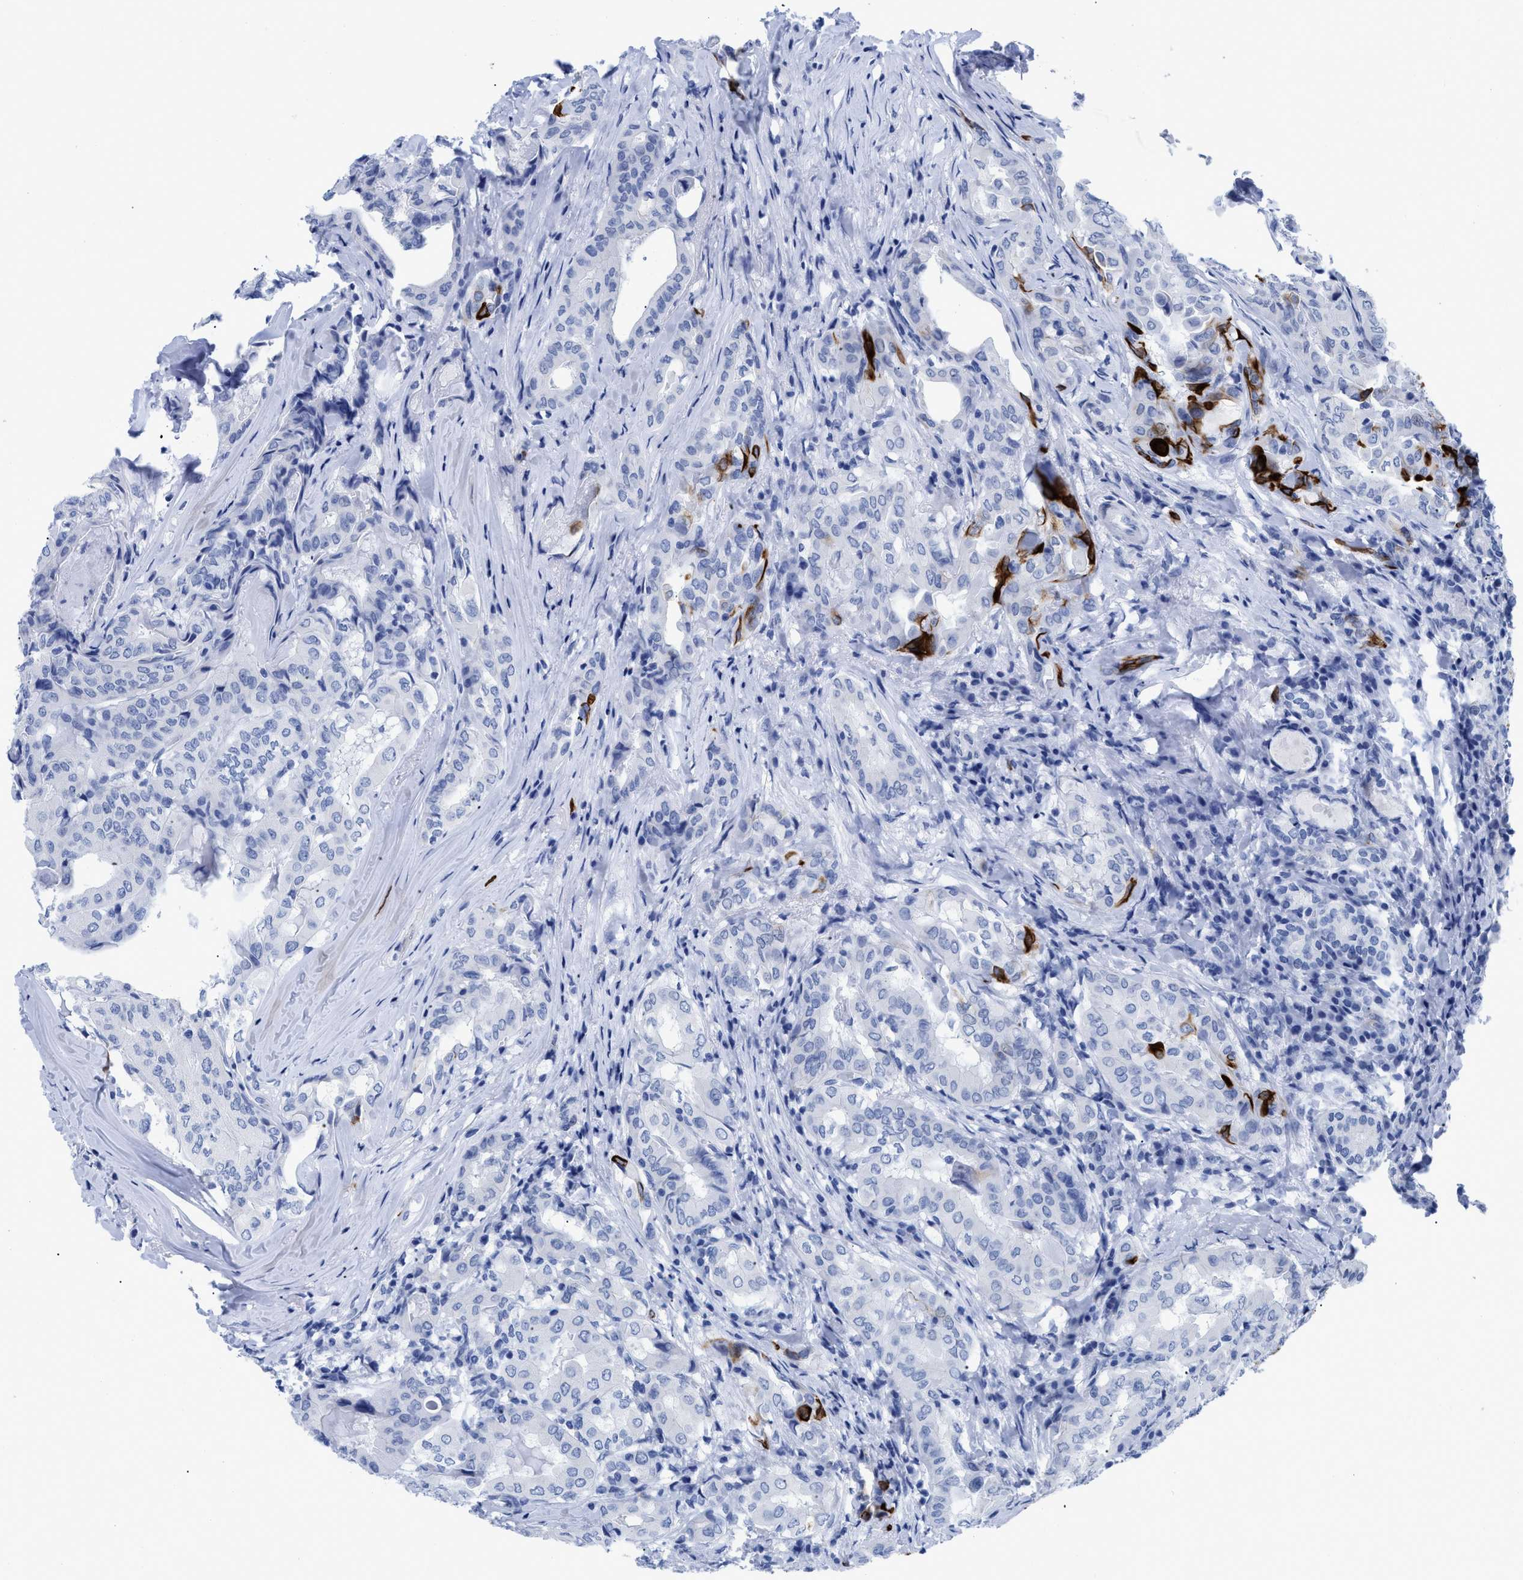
{"staining": {"intensity": "negative", "quantity": "none", "location": "none"}, "tissue": "thyroid cancer", "cell_type": "Tumor cells", "image_type": "cancer", "snomed": [{"axis": "morphology", "description": "Papillary adenocarcinoma, NOS"}, {"axis": "topography", "description": "Thyroid gland"}], "caption": "This is a histopathology image of IHC staining of thyroid cancer, which shows no staining in tumor cells. (Stains: DAB IHC with hematoxylin counter stain, Microscopy: brightfield microscopy at high magnification).", "gene": "DUSP26", "patient": {"sex": "female", "age": 42}}